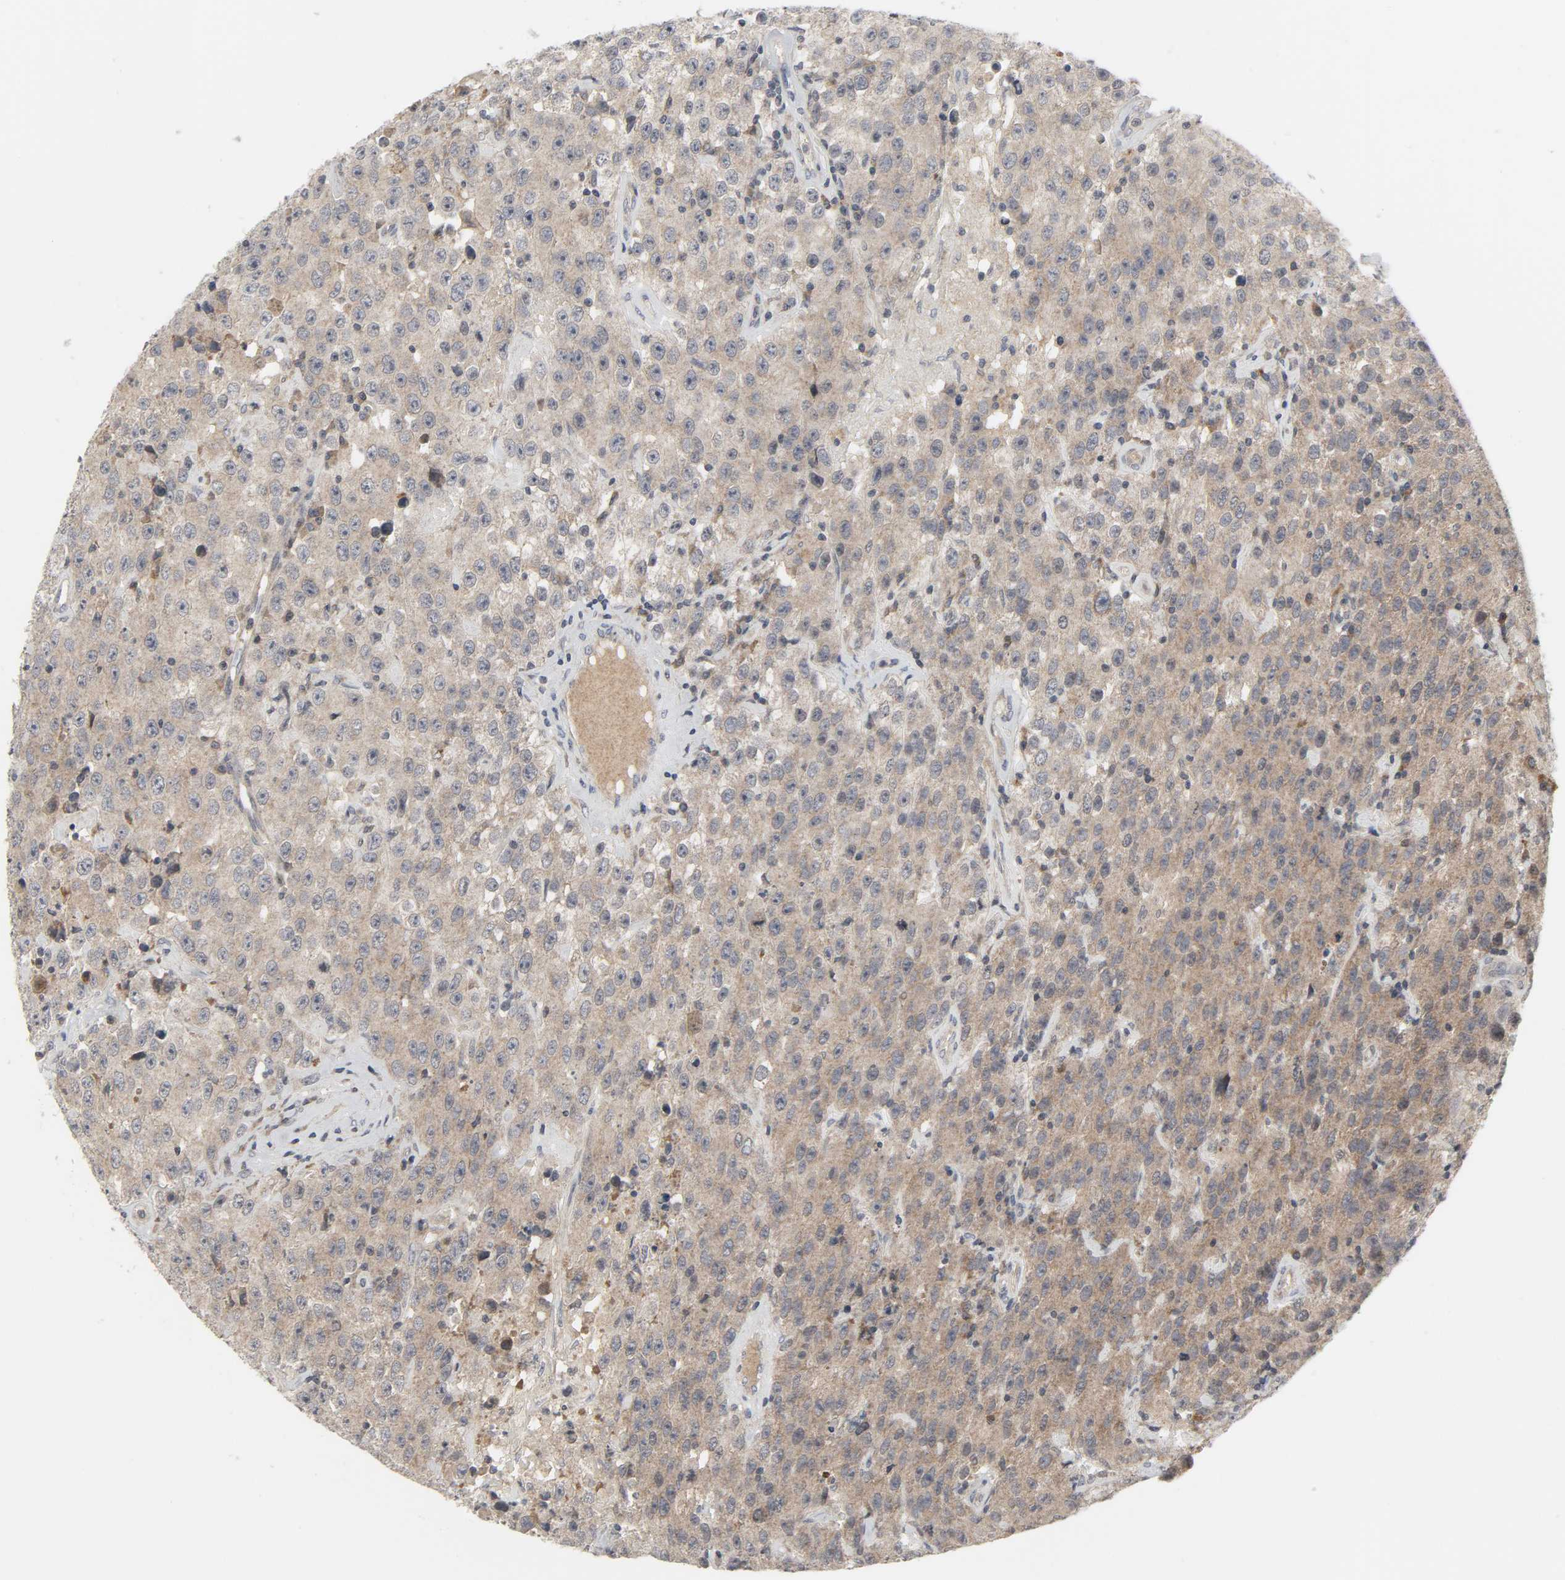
{"staining": {"intensity": "moderate", "quantity": ">75%", "location": "cytoplasmic/membranous"}, "tissue": "testis cancer", "cell_type": "Tumor cells", "image_type": "cancer", "snomed": [{"axis": "morphology", "description": "Seminoma, NOS"}, {"axis": "topography", "description": "Testis"}], "caption": "Brown immunohistochemical staining in seminoma (testis) displays moderate cytoplasmic/membranous staining in about >75% of tumor cells.", "gene": "CLIP1", "patient": {"sex": "male", "age": 52}}